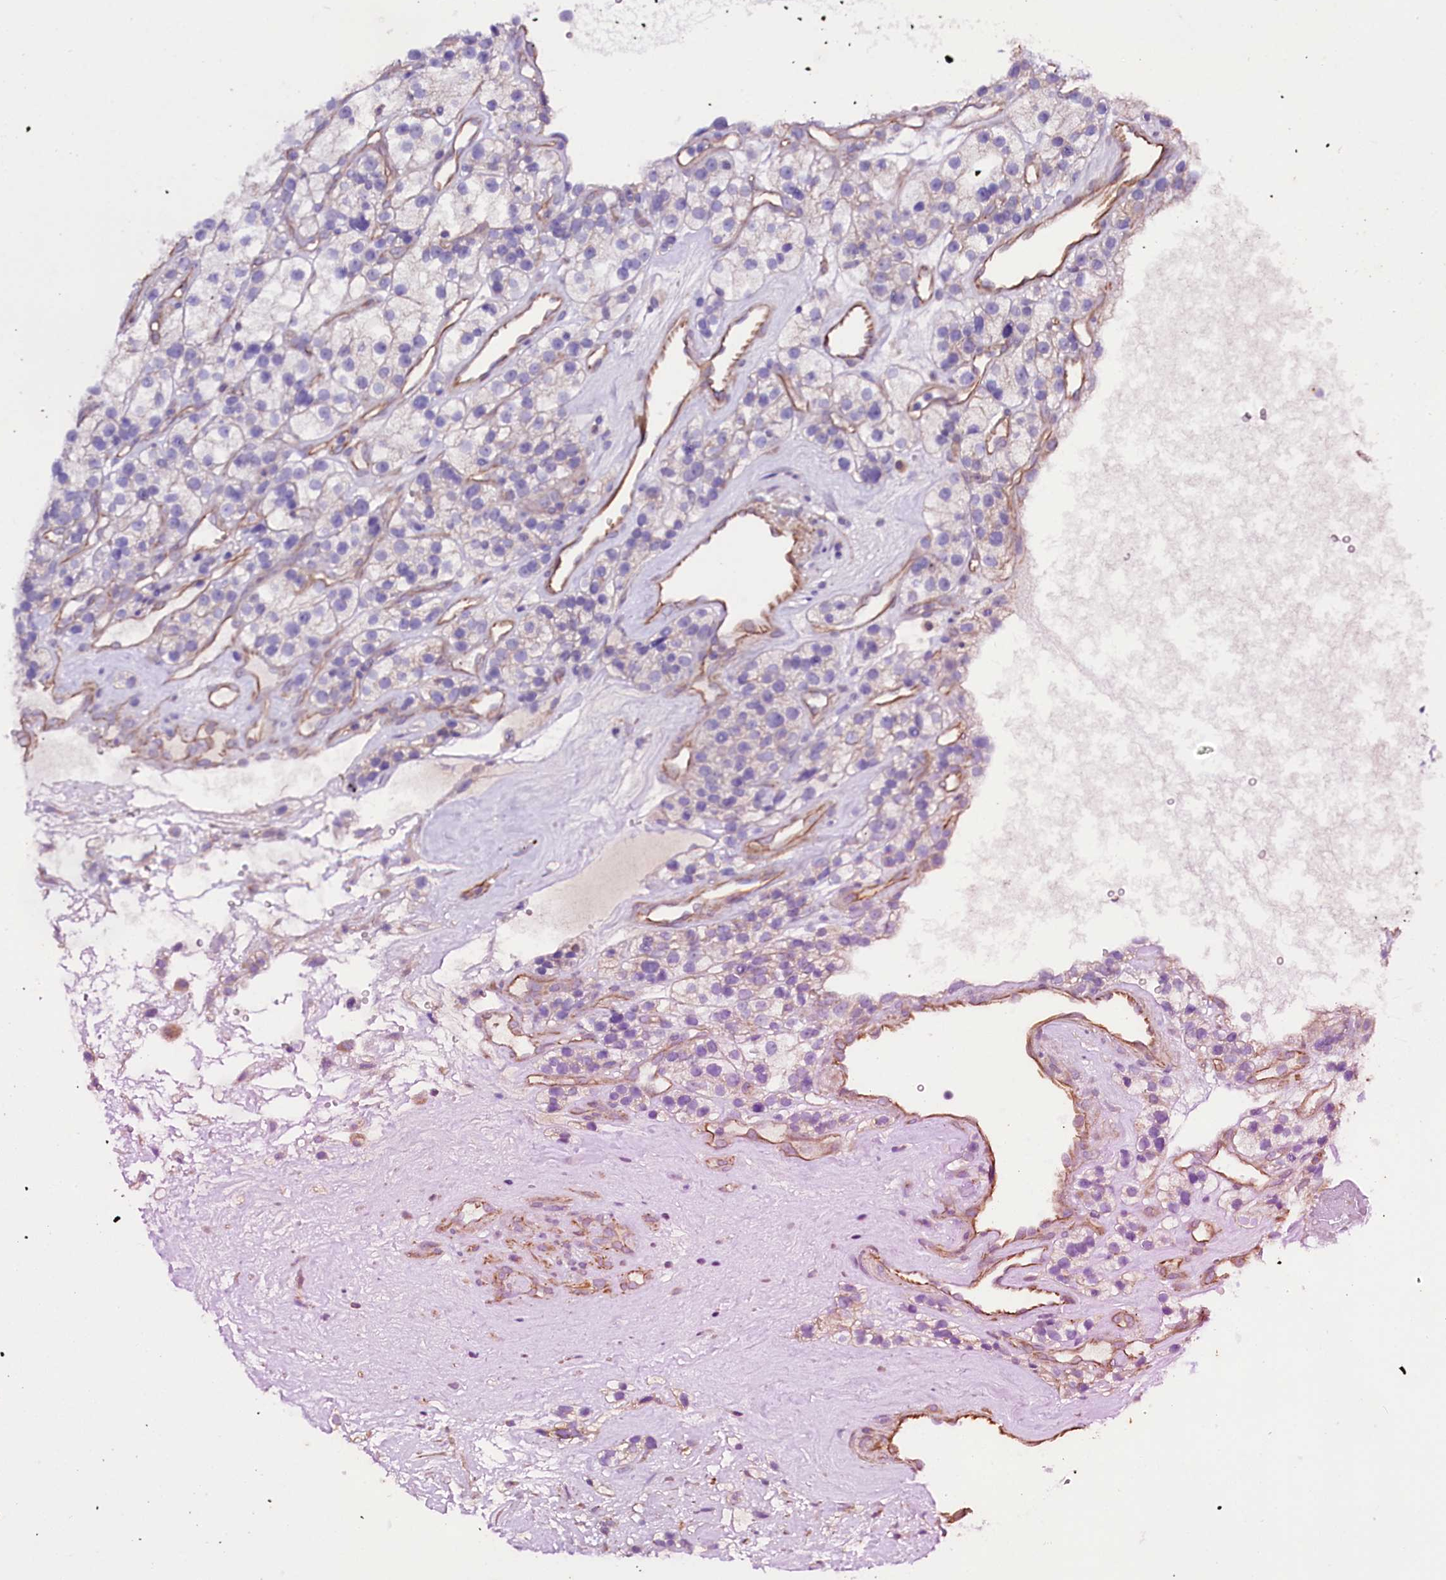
{"staining": {"intensity": "negative", "quantity": "none", "location": "none"}, "tissue": "renal cancer", "cell_type": "Tumor cells", "image_type": "cancer", "snomed": [{"axis": "morphology", "description": "Adenocarcinoma, NOS"}, {"axis": "topography", "description": "Kidney"}], "caption": "An immunohistochemistry micrograph of adenocarcinoma (renal) is shown. There is no staining in tumor cells of adenocarcinoma (renal).", "gene": "SLC7A1", "patient": {"sex": "female", "age": 57}}